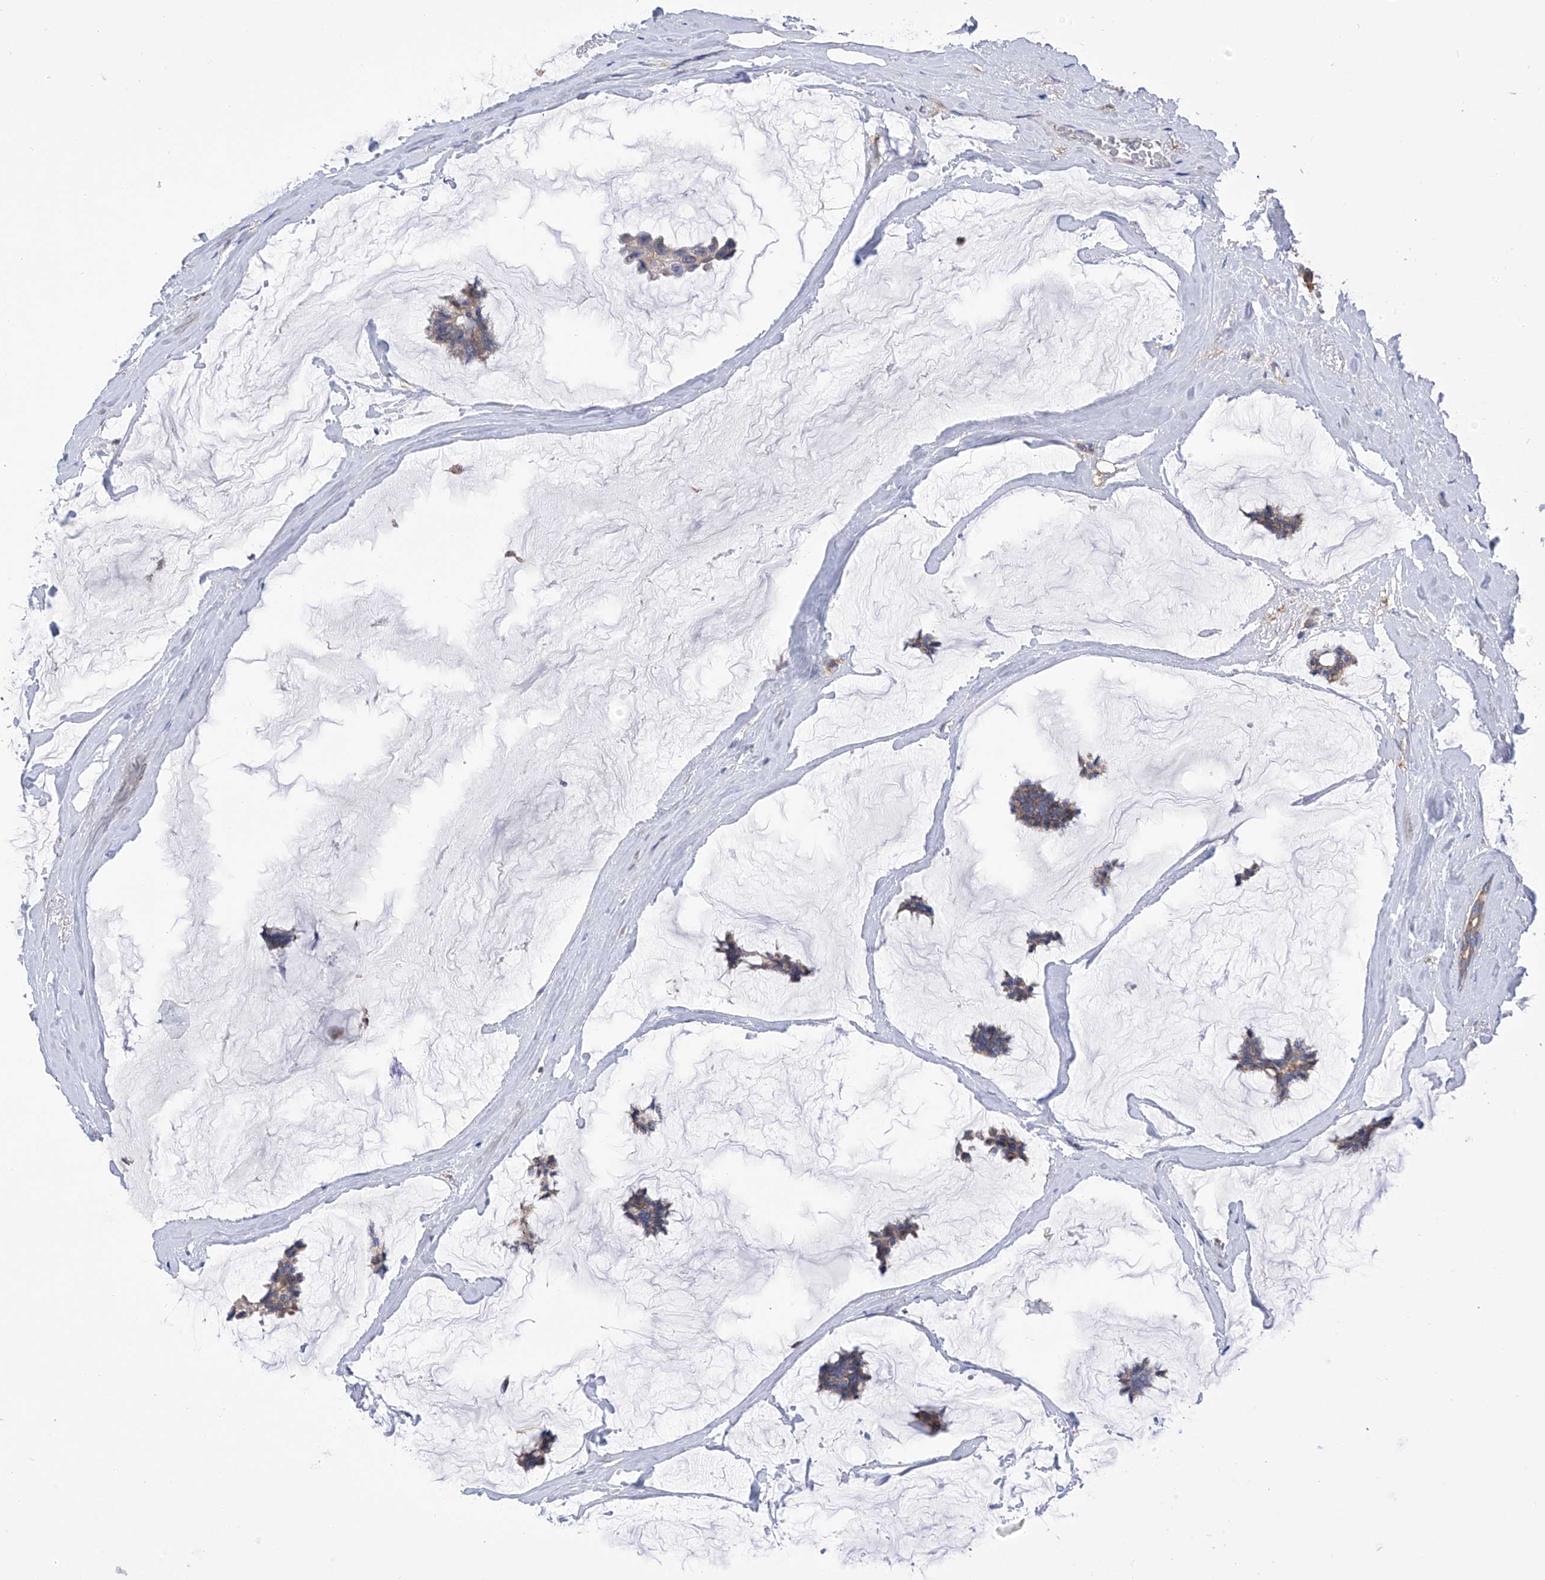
{"staining": {"intensity": "weak", "quantity": "25%-75%", "location": "cytoplasmic/membranous"}, "tissue": "breast cancer", "cell_type": "Tumor cells", "image_type": "cancer", "snomed": [{"axis": "morphology", "description": "Duct carcinoma"}, {"axis": "topography", "description": "Breast"}], "caption": "Immunohistochemistry (IHC) (DAB (3,3'-diaminobenzidine)) staining of human breast cancer (invasive ductal carcinoma) shows weak cytoplasmic/membranous protein expression in about 25%-75% of tumor cells.", "gene": "P2RX7", "patient": {"sex": "female", "age": 93}}